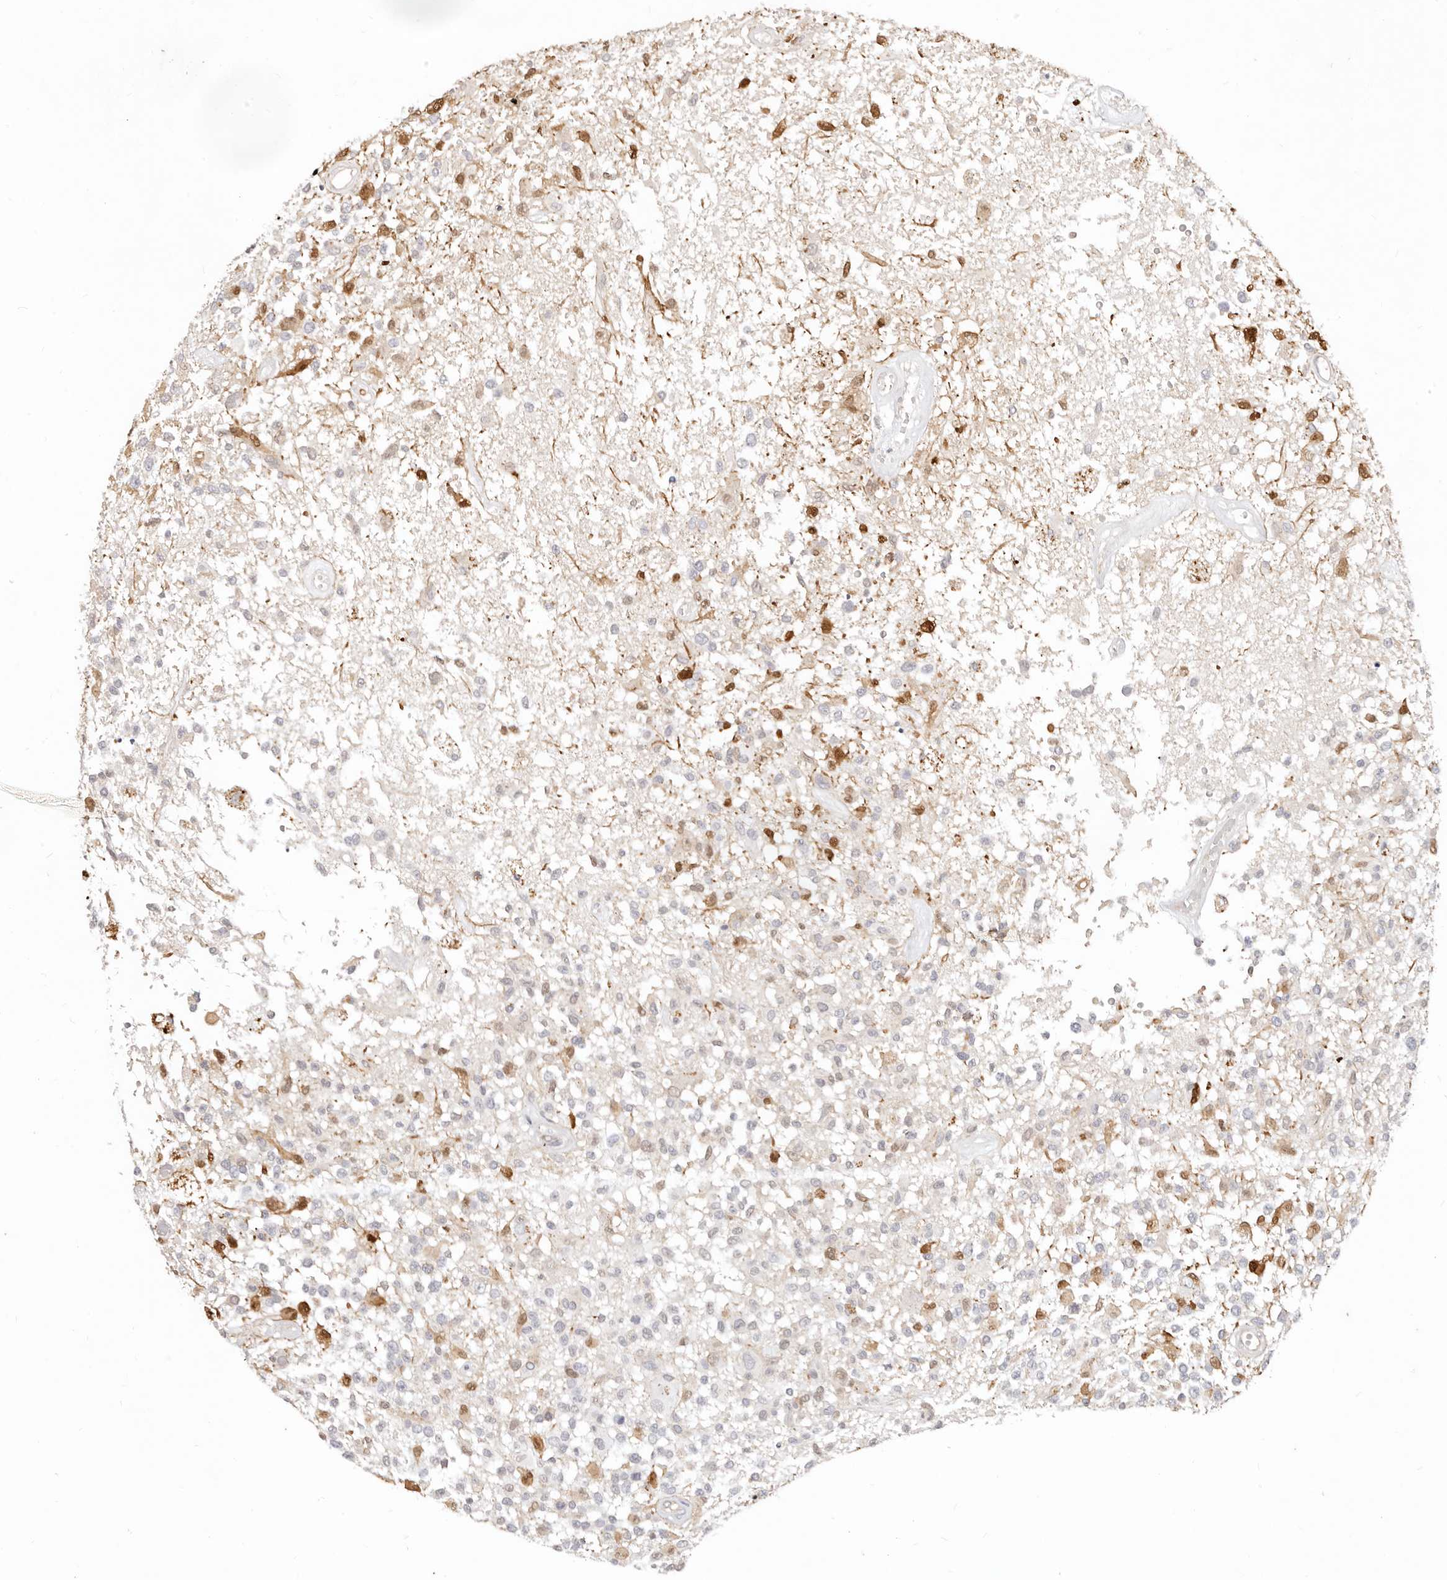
{"staining": {"intensity": "negative", "quantity": "none", "location": "none"}, "tissue": "glioma", "cell_type": "Tumor cells", "image_type": "cancer", "snomed": [{"axis": "morphology", "description": "Glioma, malignant, High grade"}, {"axis": "morphology", "description": "Glioblastoma, NOS"}, {"axis": "topography", "description": "Brain"}], "caption": "DAB (3,3'-diaminobenzidine) immunohistochemical staining of human glioma exhibits no significant expression in tumor cells. The staining was performed using DAB to visualize the protein expression in brown, while the nuclei were stained in blue with hematoxylin (Magnification: 20x).", "gene": "USP49", "patient": {"sex": "male", "age": 60}}